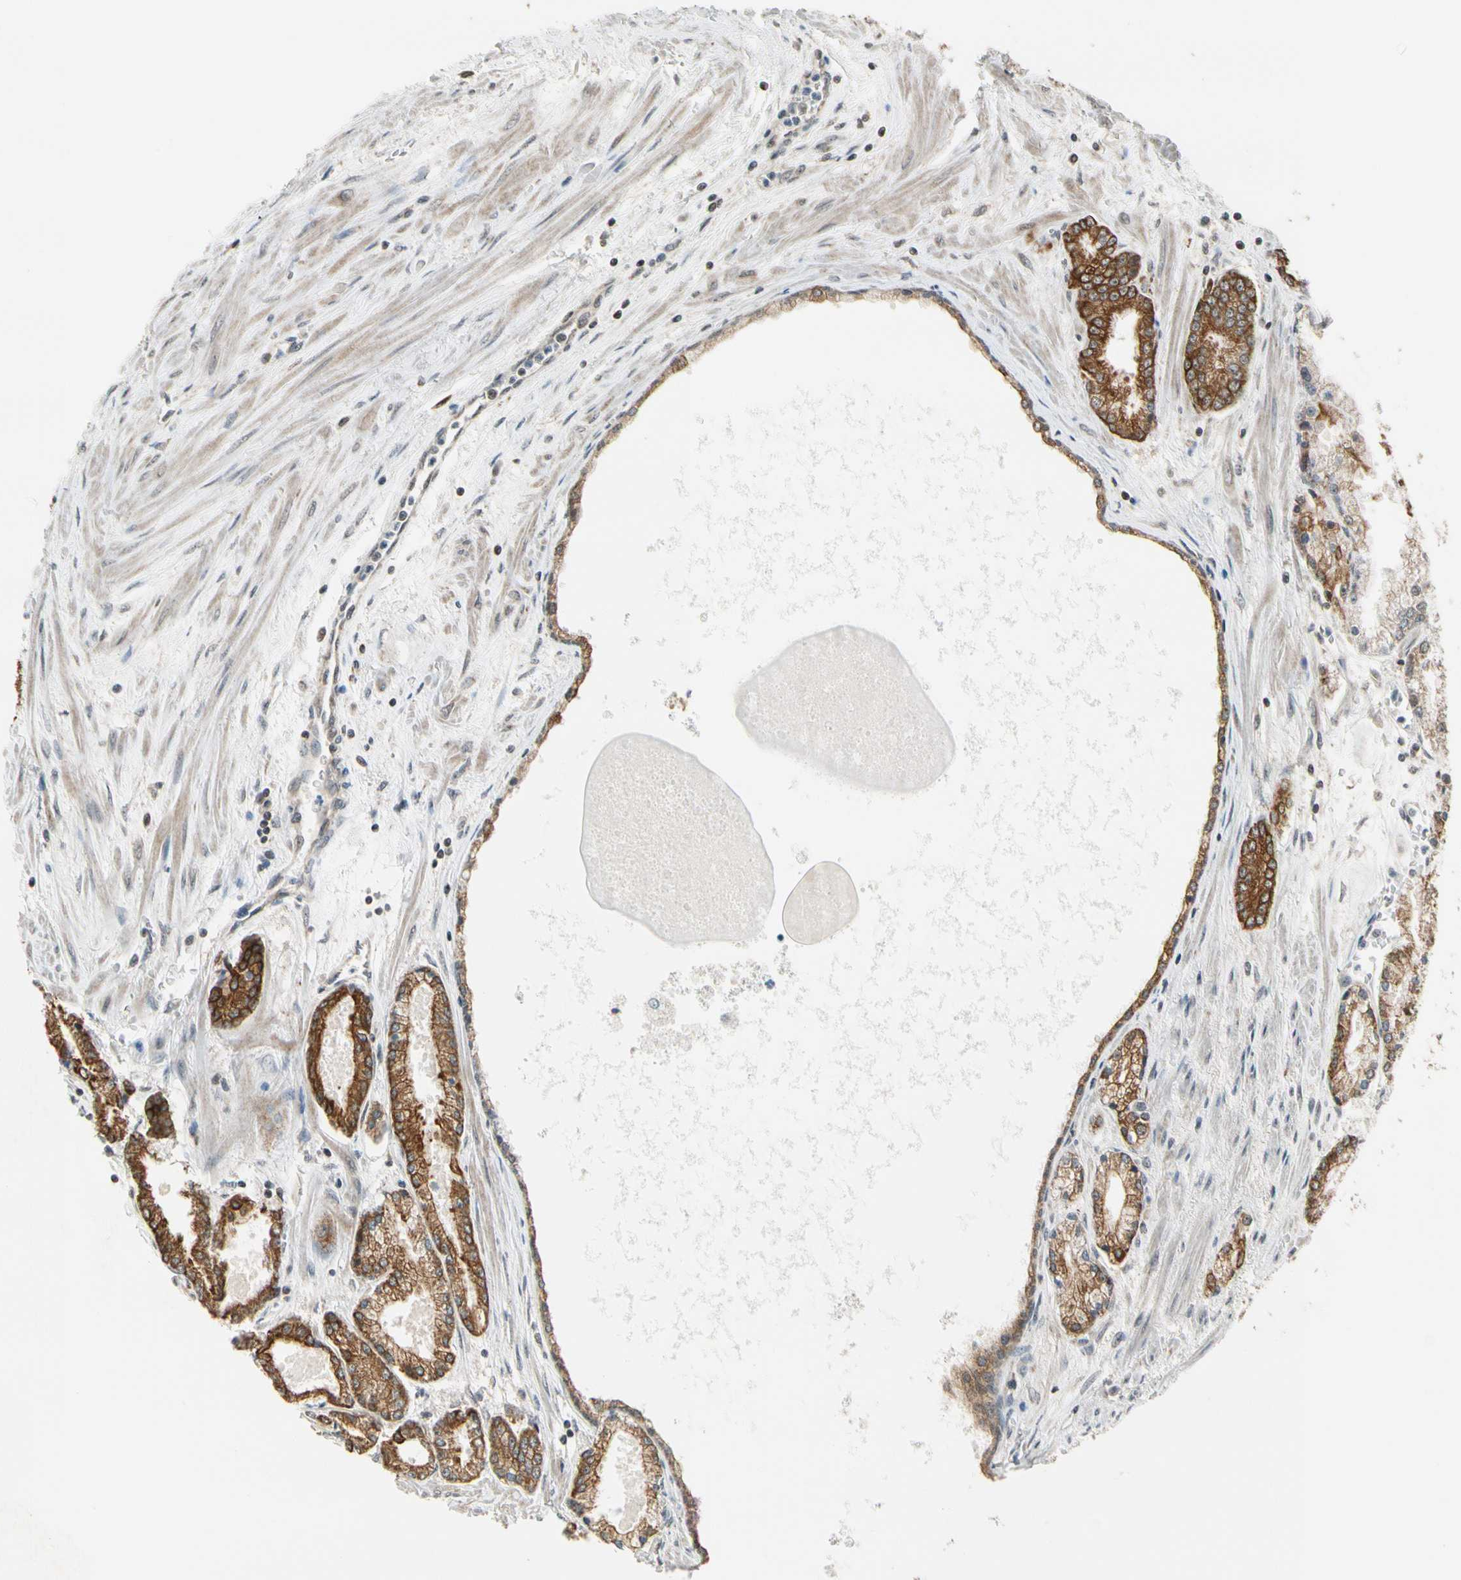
{"staining": {"intensity": "strong", "quantity": ">75%", "location": "cytoplasmic/membranous"}, "tissue": "prostate cancer", "cell_type": "Tumor cells", "image_type": "cancer", "snomed": [{"axis": "morphology", "description": "Adenocarcinoma, High grade"}, {"axis": "topography", "description": "Prostate"}], "caption": "About >75% of tumor cells in human prostate cancer (high-grade adenocarcinoma) exhibit strong cytoplasmic/membranous protein expression as visualized by brown immunohistochemical staining.", "gene": "TAF12", "patient": {"sex": "male", "age": 61}}